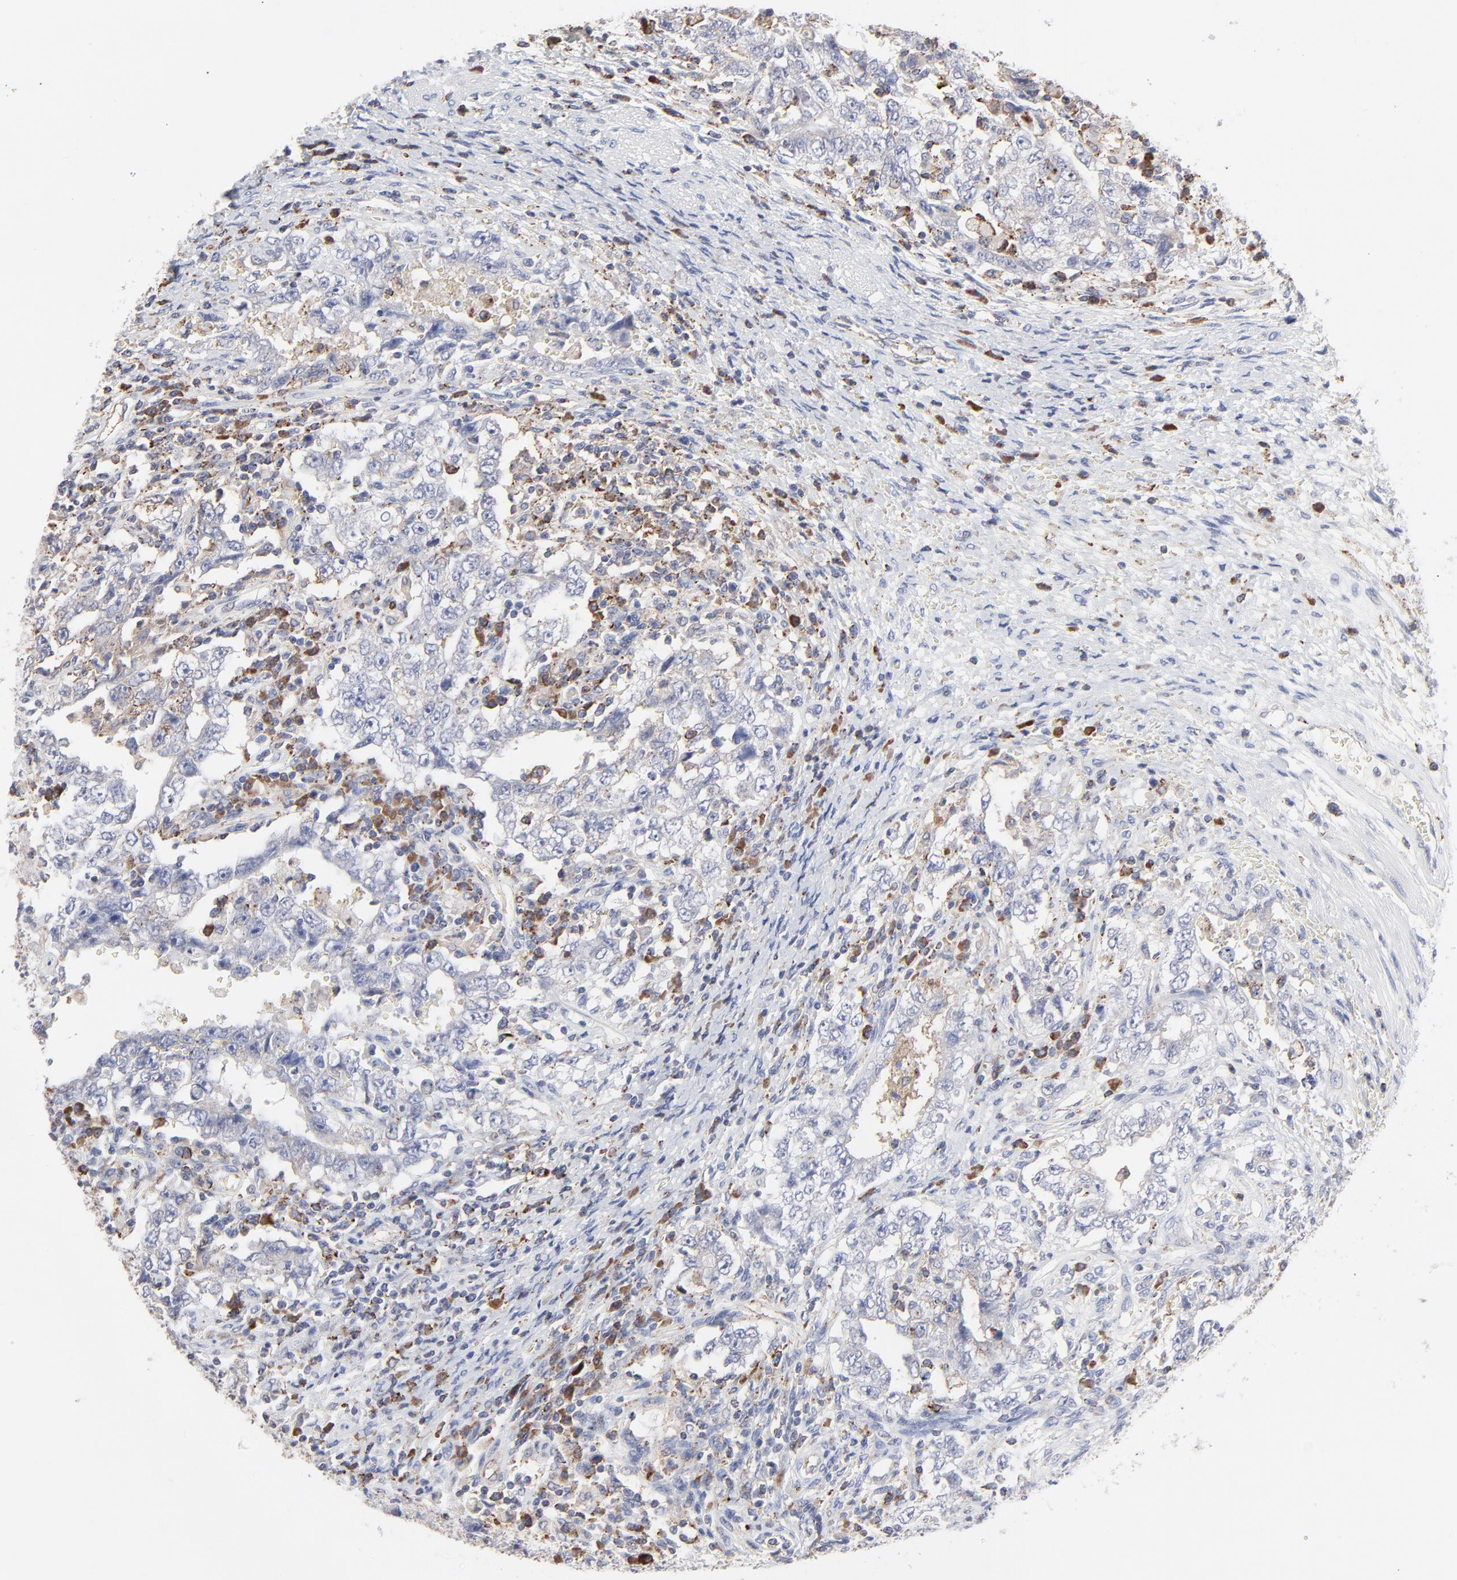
{"staining": {"intensity": "negative", "quantity": "none", "location": "none"}, "tissue": "testis cancer", "cell_type": "Tumor cells", "image_type": "cancer", "snomed": [{"axis": "morphology", "description": "Carcinoma, Embryonal, NOS"}, {"axis": "topography", "description": "Testis"}], "caption": "There is no significant positivity in tumor cells of testis embryonal carcinoma. Nuclei are stained in blue.", "gene": "TRIM22", "patient": {"sex": "male", "age": 26}}